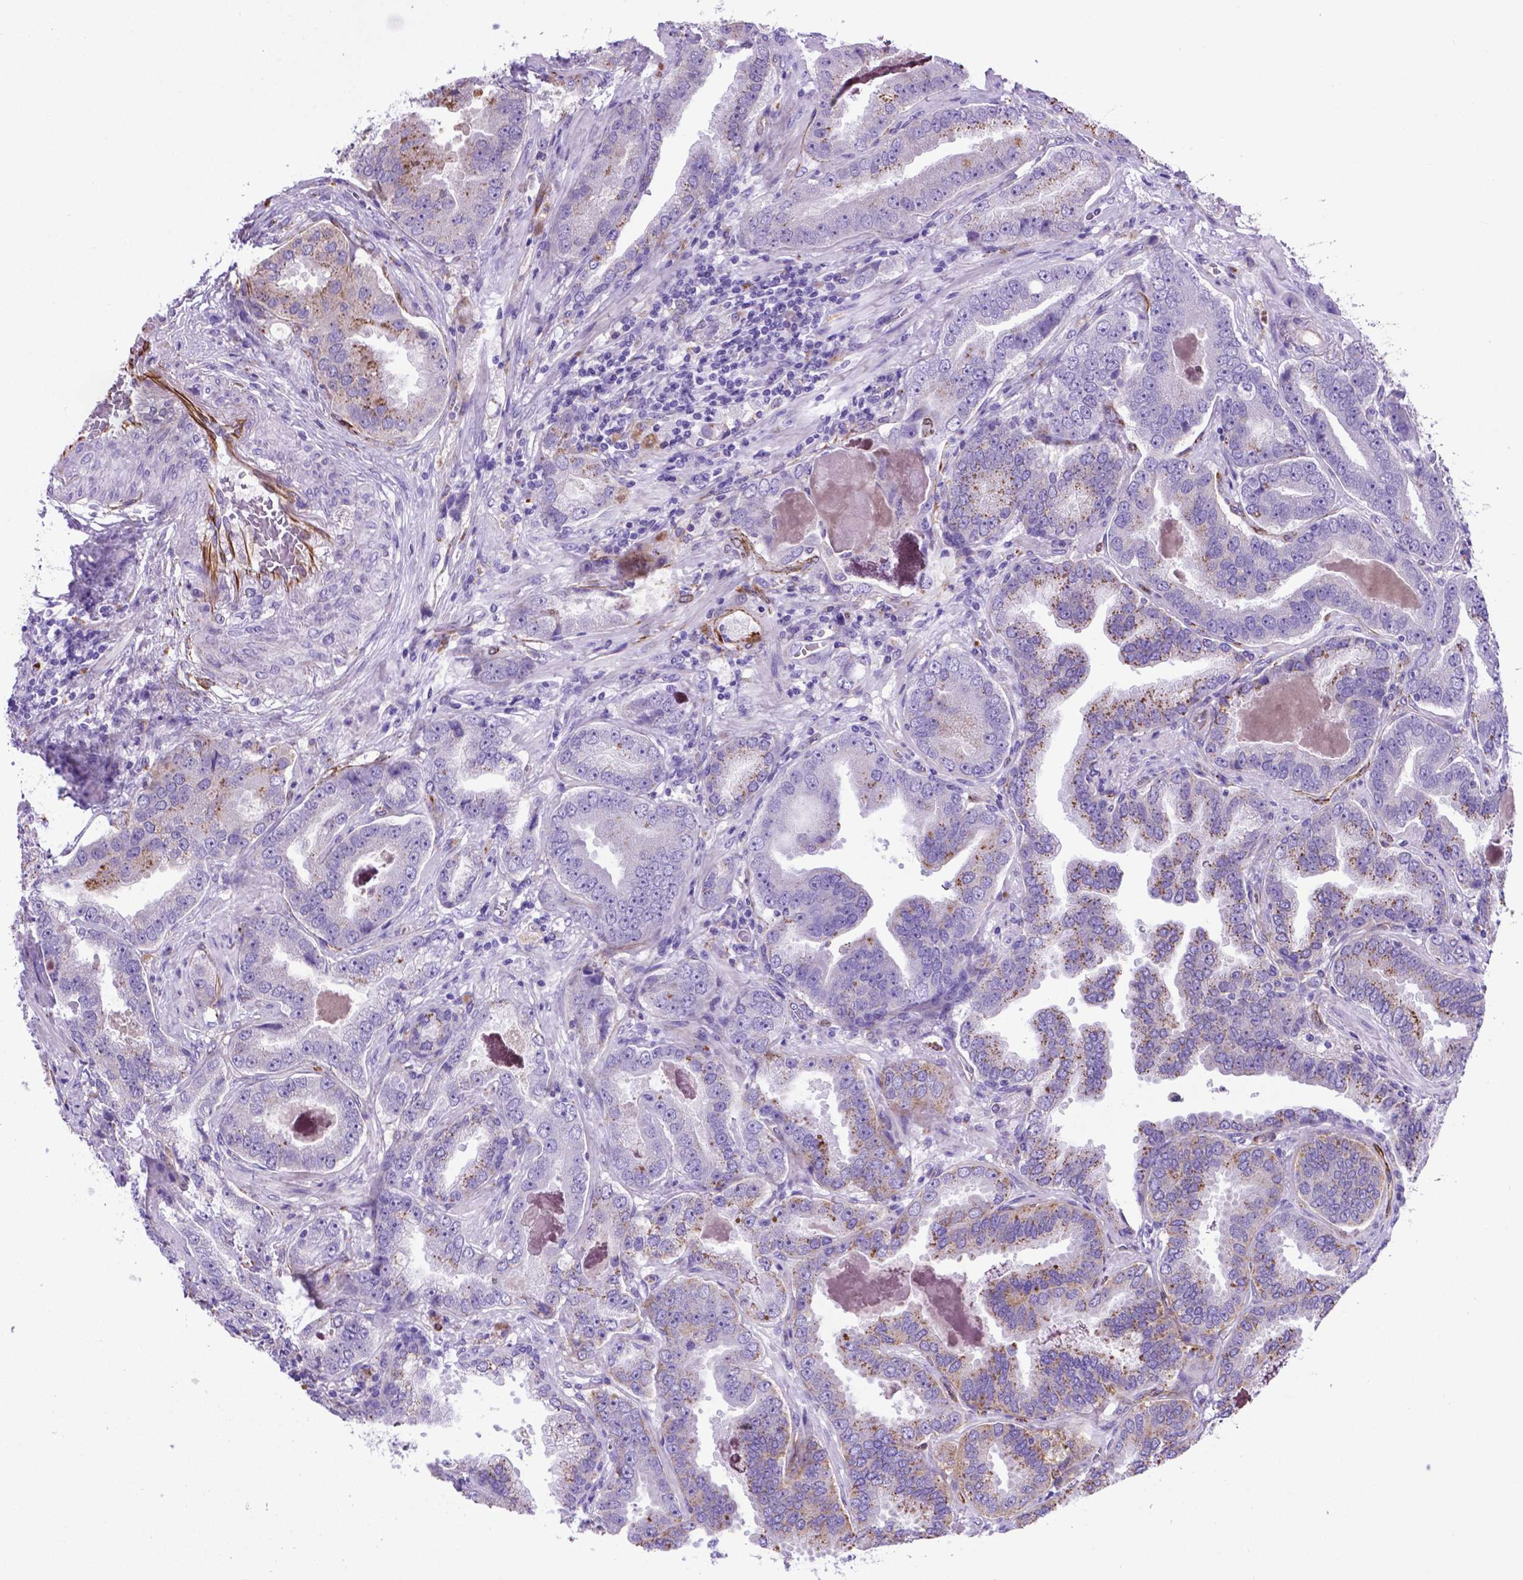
{"staining": {"intensity": "moderate", "quantity": "<25%", "location": "cytoplasmic/membranous"}, "tissue": "prostate cancer", "cell_type": "Tumor cells", "image_type": "cancer", "snomed": [{"axis": "morphology", "description": "Adenocarcinoma, NOS"}, {"axis": "topography", "description": "Prostate"}], "caption": "Immunohistochemical staining of human prostate cancer displays low levels of moderate cytoplasmic/membranous protein staining in approximately <25% of tumor cells.", "gene": "LZTR1", "patient": {"sex": "male", "age": 64}}